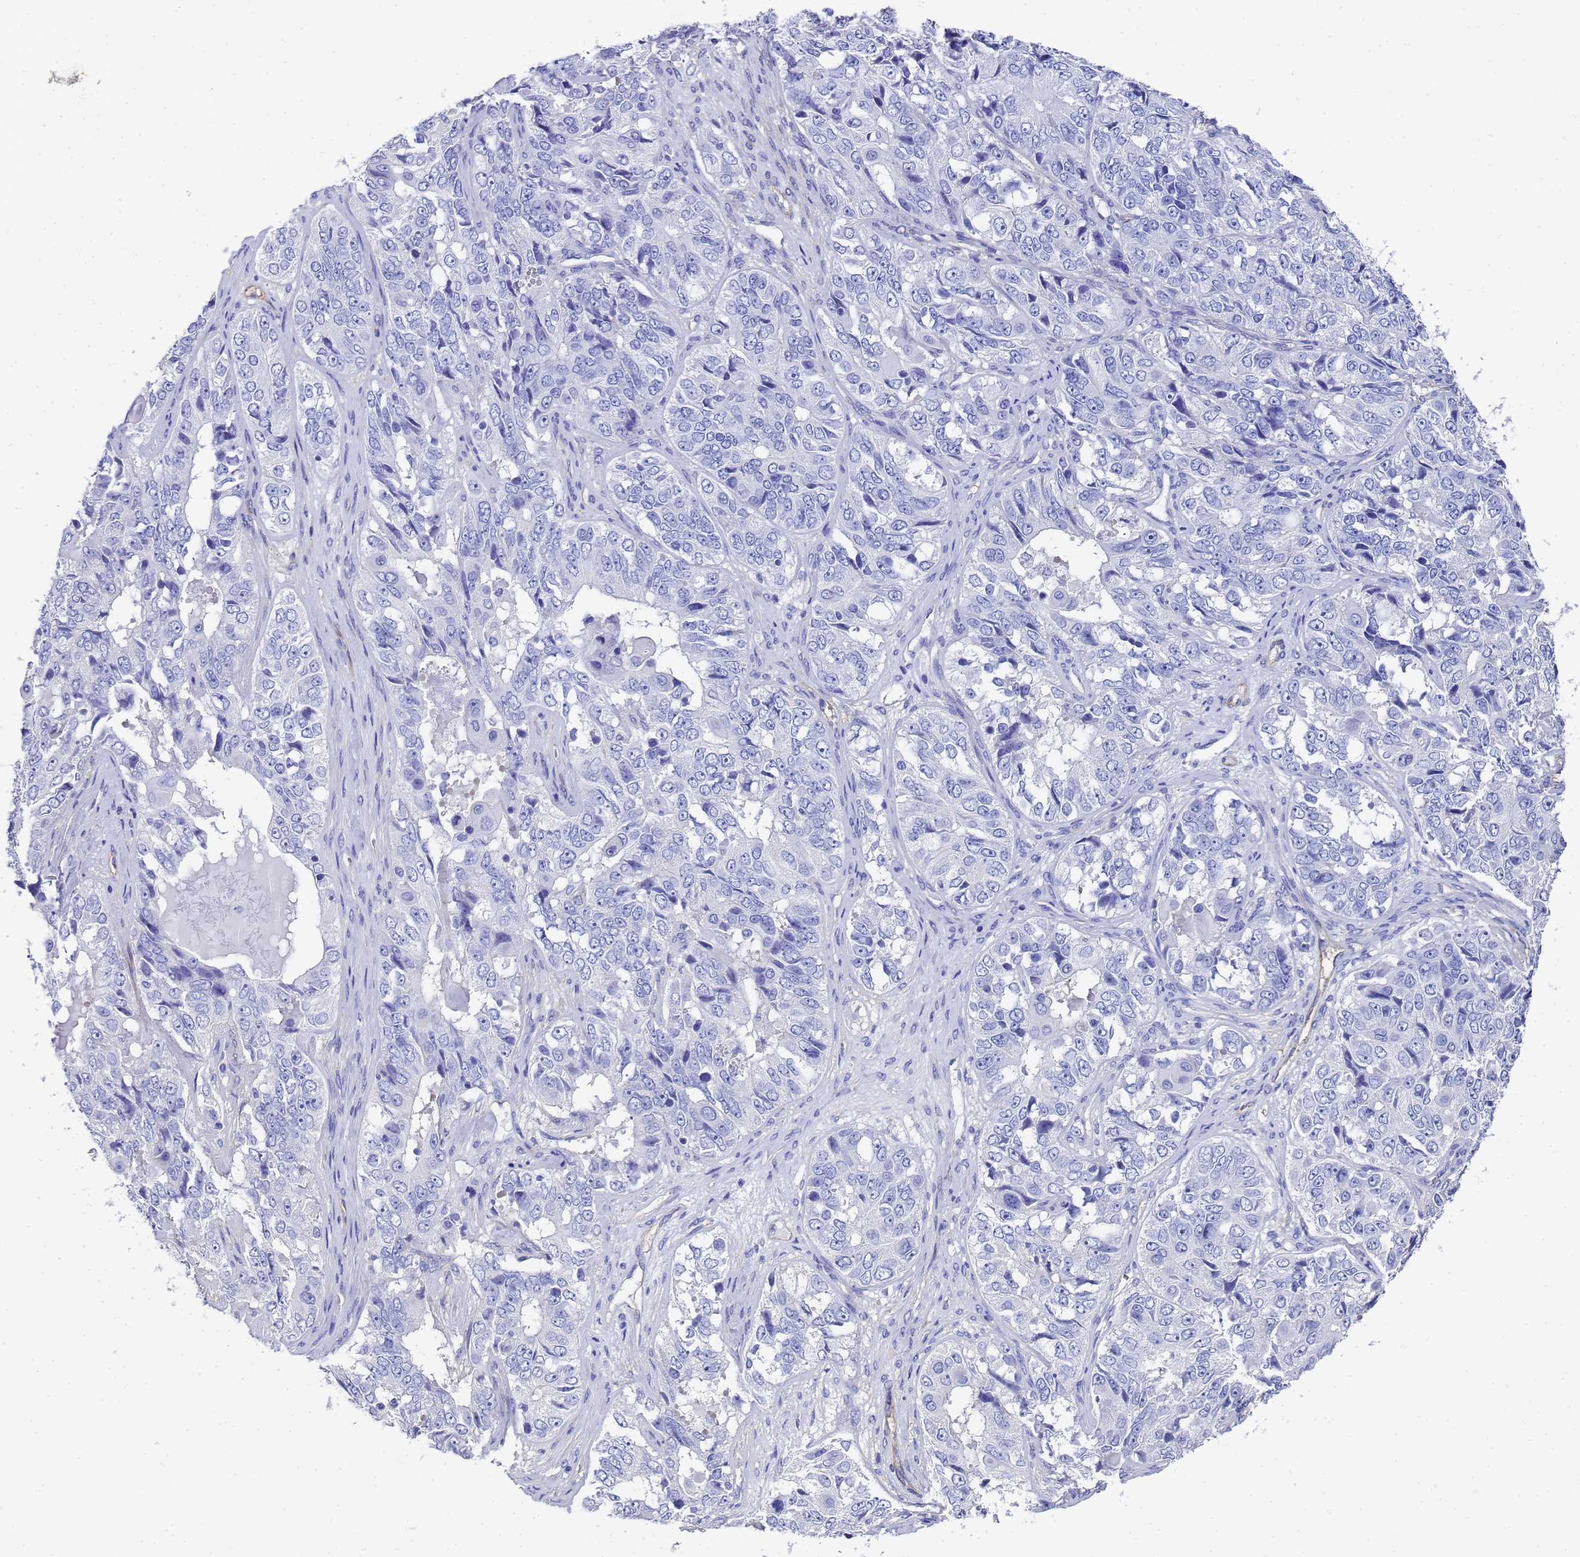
{"staining": {"intensity": "negative", "quantity": "none", "location": "none"}, "tissue": "ovarian cancer", "cell_type": "Tumor cells", "image_type": "cancer", "snomed": [{"axis": "morphology", "description": "Carcinoma, endometroid"}, {"axis": "topography", "description": "Ovary"}], "caption": "Photomicrograph shows no significant protein positivity in tumor cells of endometroid carcinoma (ovarian).", "gene": "TUBB1", "patient": {"sex": "female", "age": 51}}